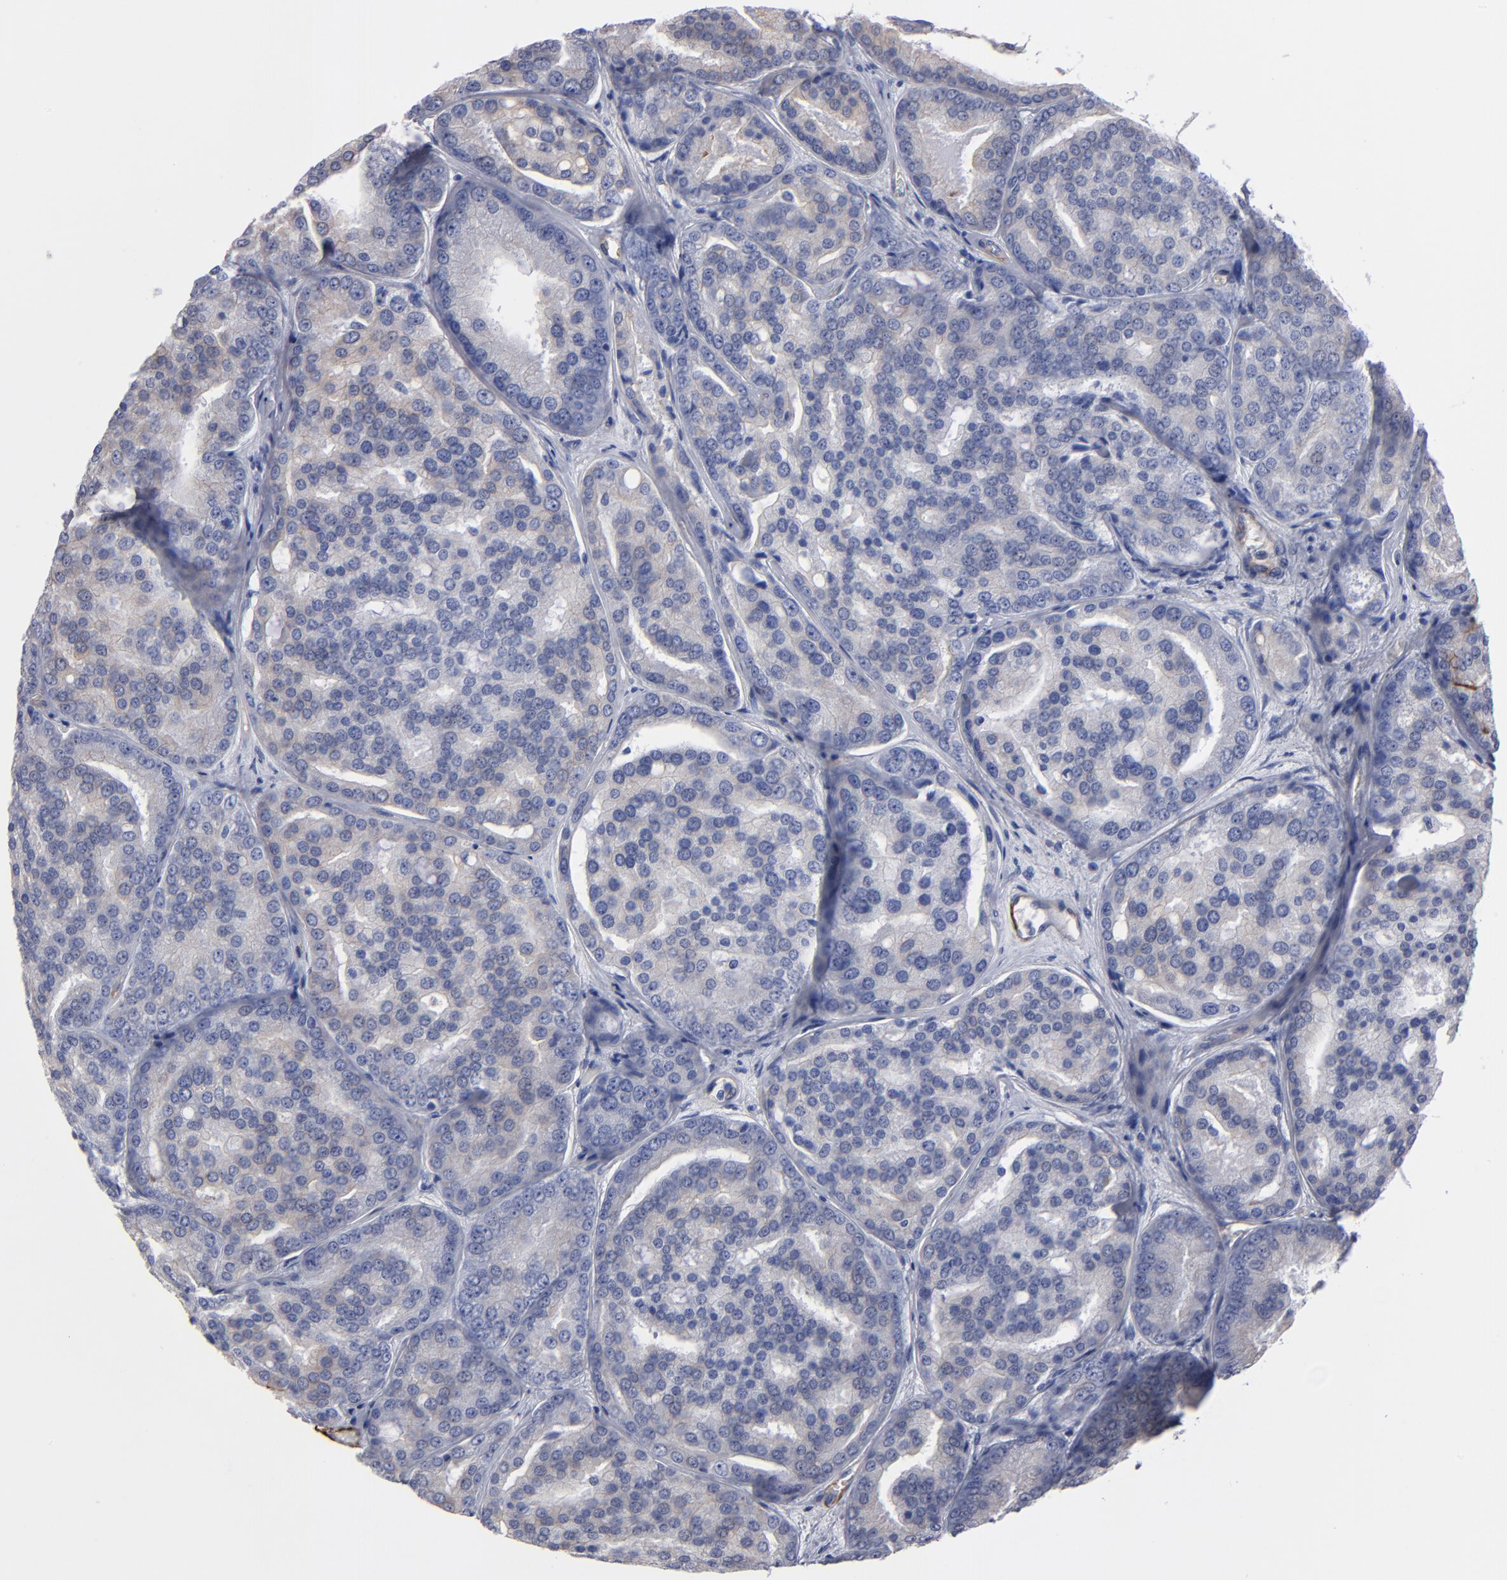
{"staining": {"intensity": "moderate", "quantity": "<25%", "location": "cytoplasmic/membranous"}, "tissue": "prostate cancer", "cell_type": "Tumor cells", "image_type": "cancer", "snomed": [{"axis": "morphology", "description": "Adenocarcinoma, High grade"}, {"axis": "topography", "description": "Prostate"}], "caption": "Human prostate cancer (high-grade adenocarcinoma) stained for a protein (brown) shows moderate cytoplasmic/membranous positive positivity in approximately <25% of tumor cells.", "gene": "TM4SF1", "patient": {"sex": "male", "age": 64}}